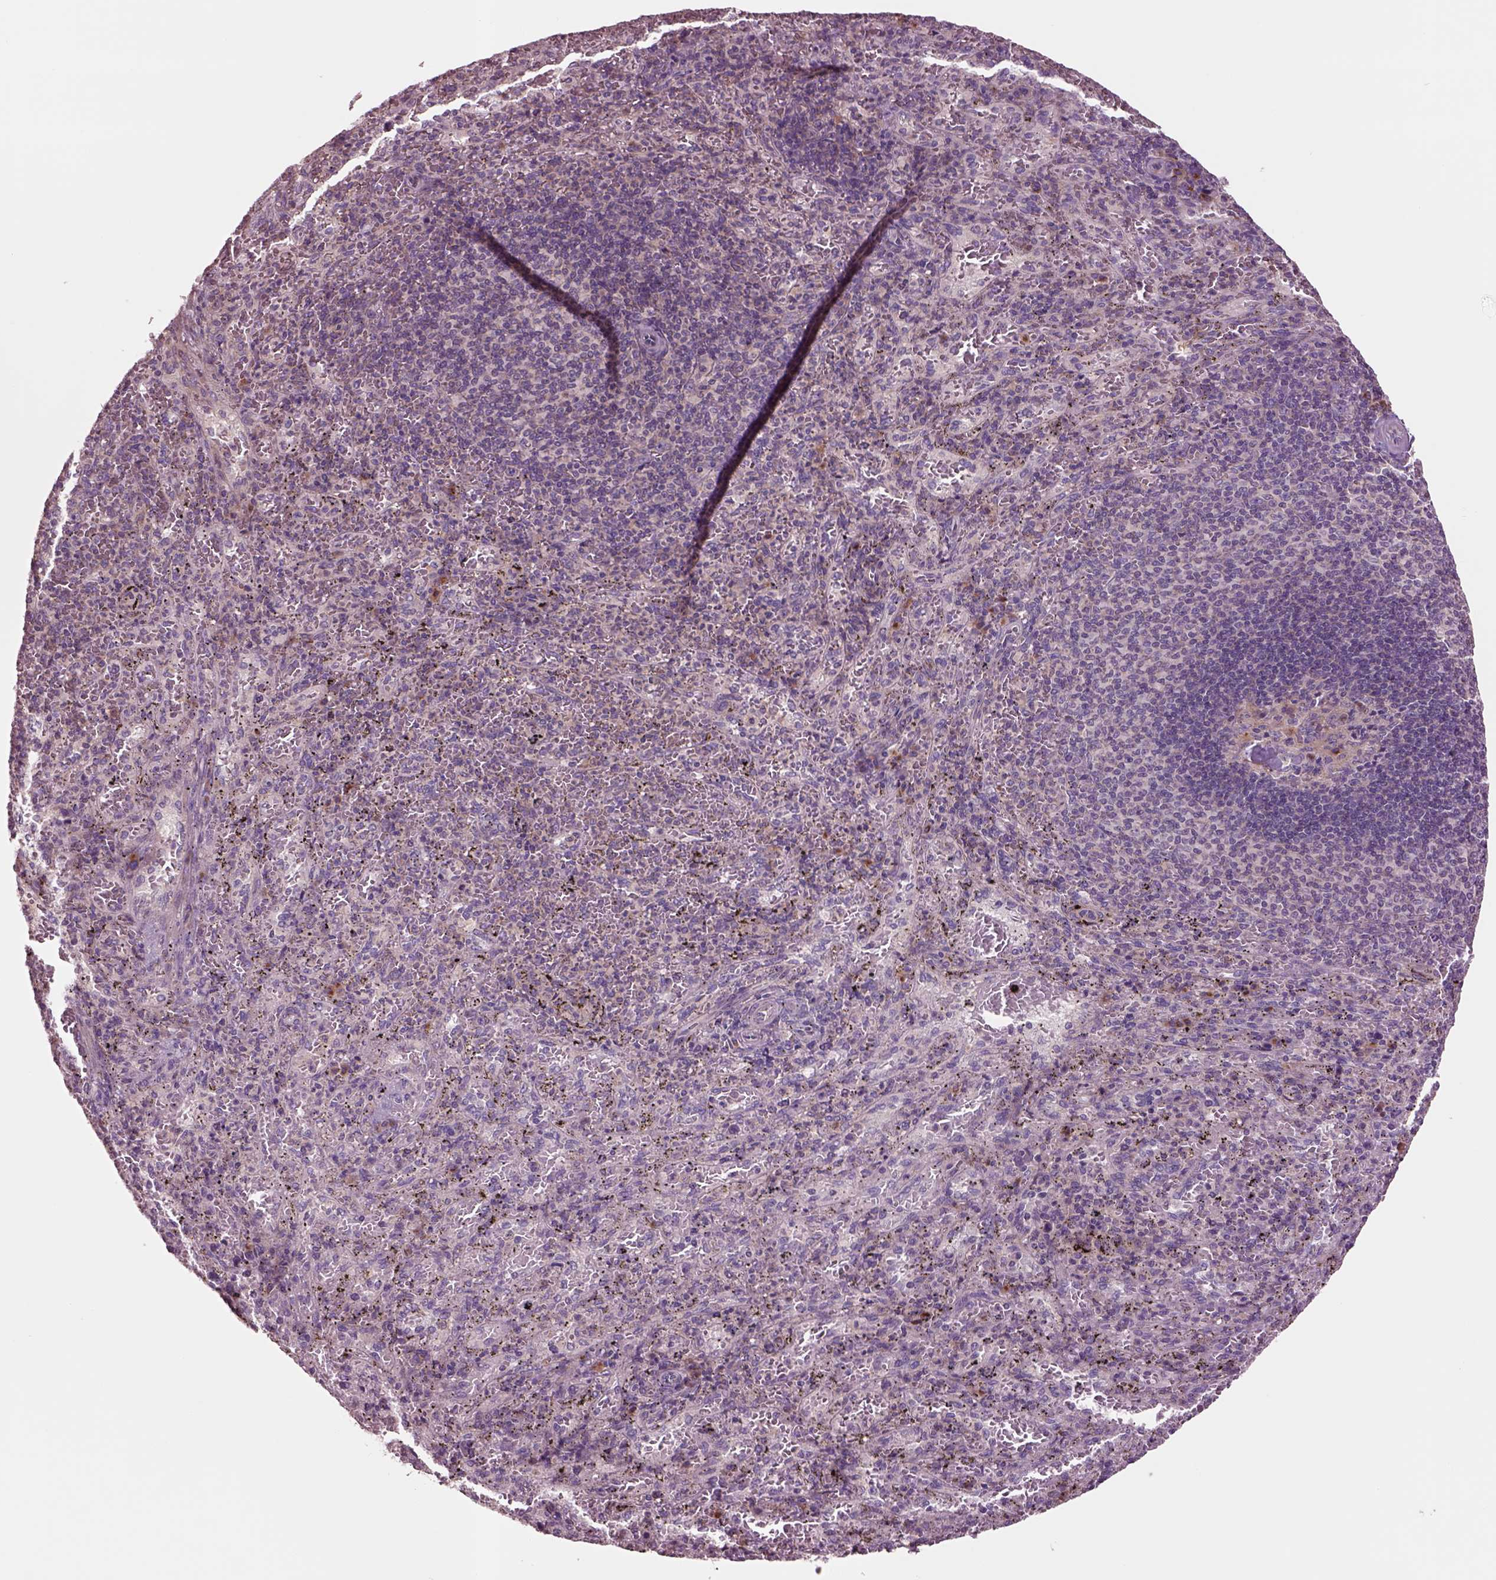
{"staining": {"intensity": "moderate", "quantity": "<25%", "location": "cytoplasmic/membranous"}, "tissue": "spleen", "cell_type": "Cells in red pulp", "image_type": "normal", "snomed": [{"axis": "morphology", "description": "Normal tissue, NOS"}, {"axis": "topography", "description": "Spleen"}], "caption": "Moderate cytoplasmic/membranous expression for a protein is appreciated in approximately <25% of cells in red pulp of normal spleen using immunohistochemistry.", "gene": "SEC23A", "patient": {"sex": "male", "age": 57}}